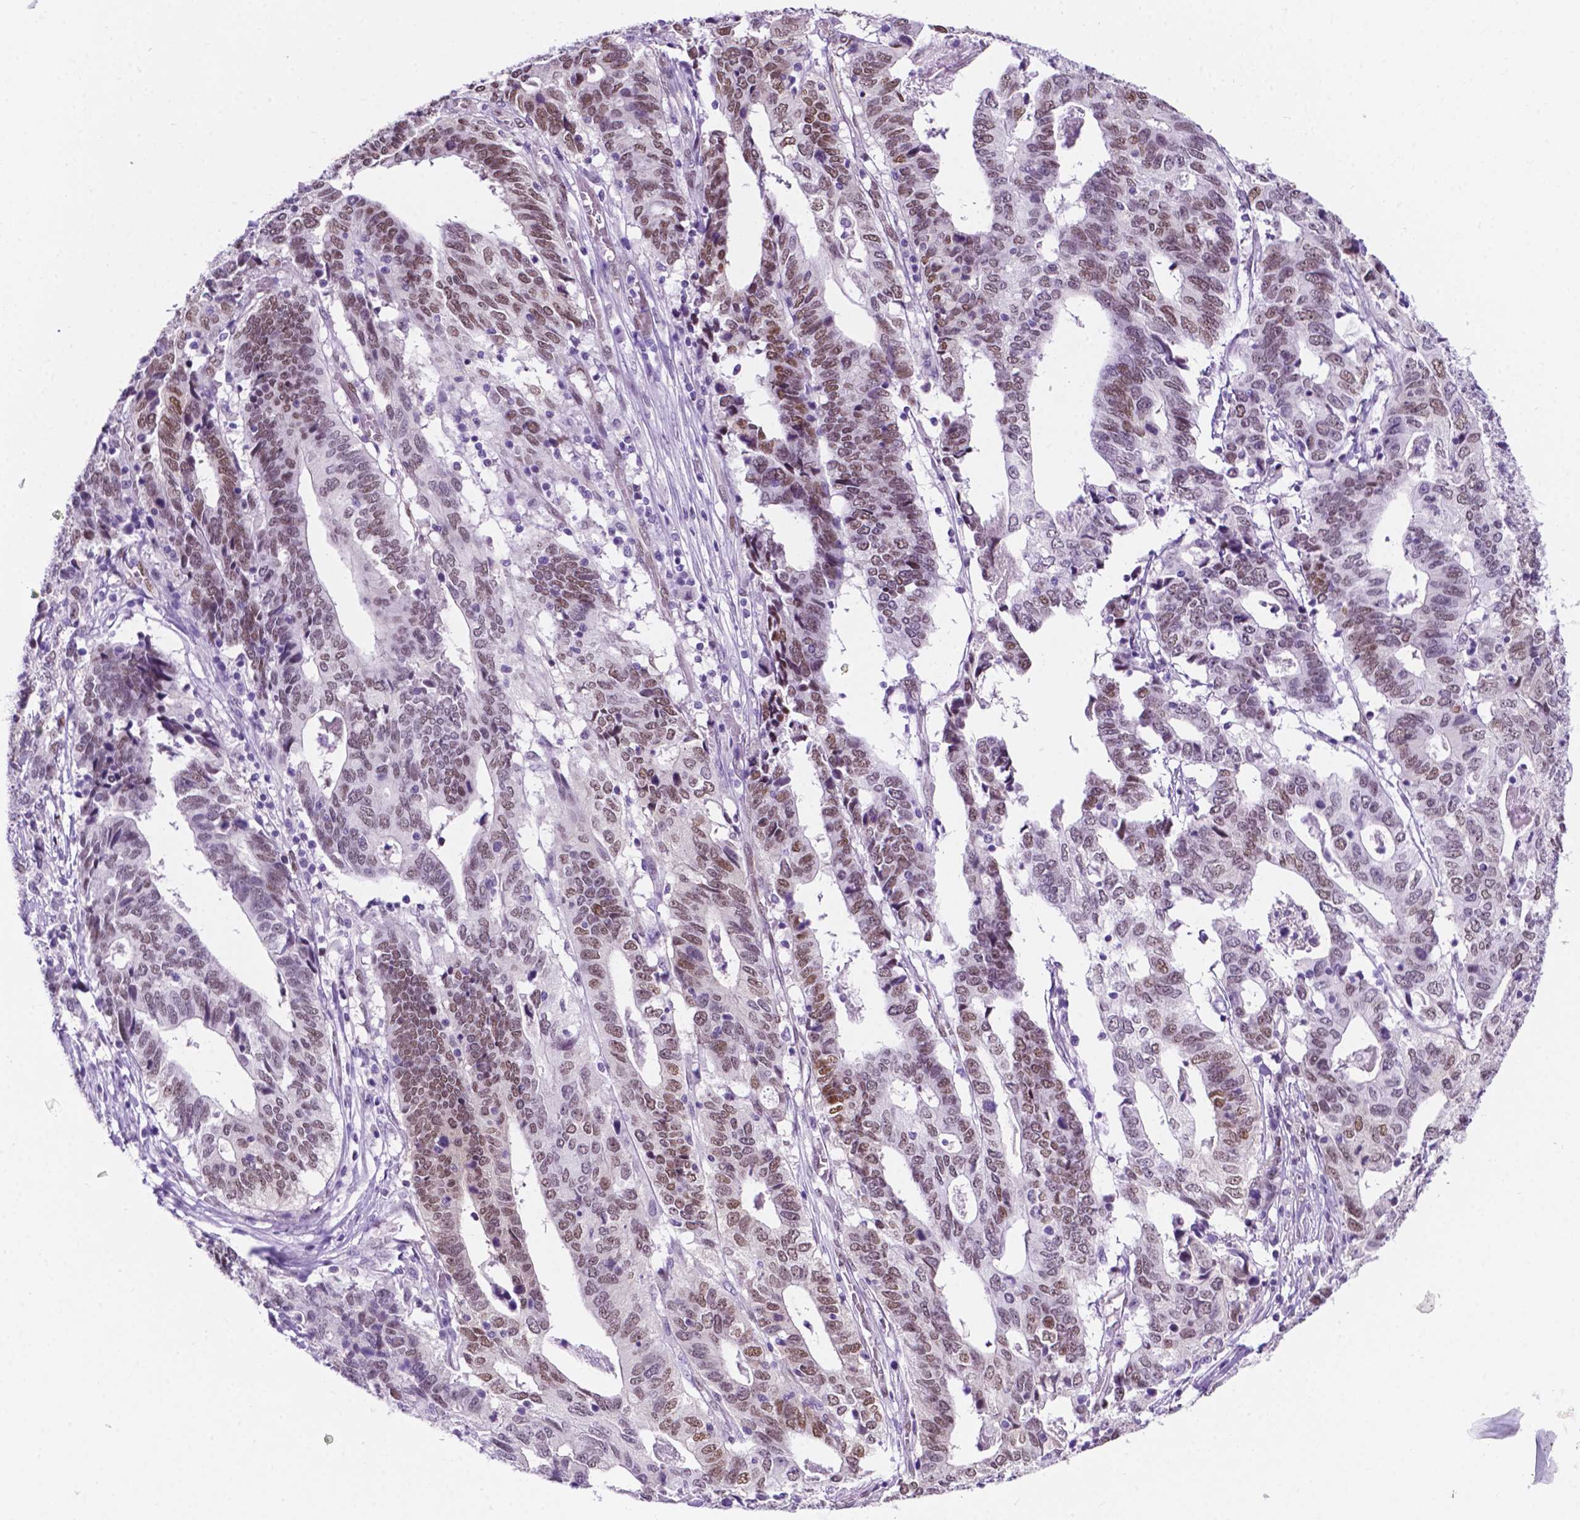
{"staining": {"intensity": "moderate", "quantity": "25%-75%", "location": "nuclear"}, "tissue": "stomach cancer", "cell_type": "Tumor cells", "image_type": "cancer", "snomed": [{"axis": "morphology", "description": "Adenocarcinoma, NOS"}, {"axis": "topography", "description": "Stomach, upper"}], "caption": "A high-resolution photomicrograph shows immunohistochemistry (IHC) staining of stomach cancer (adenocarcinoma), which shows moderate nuclear positivity in approximately 25%-75% of tumor cells.", "gene": "ERF", "patient": {"sex": "female", "age": 67}}